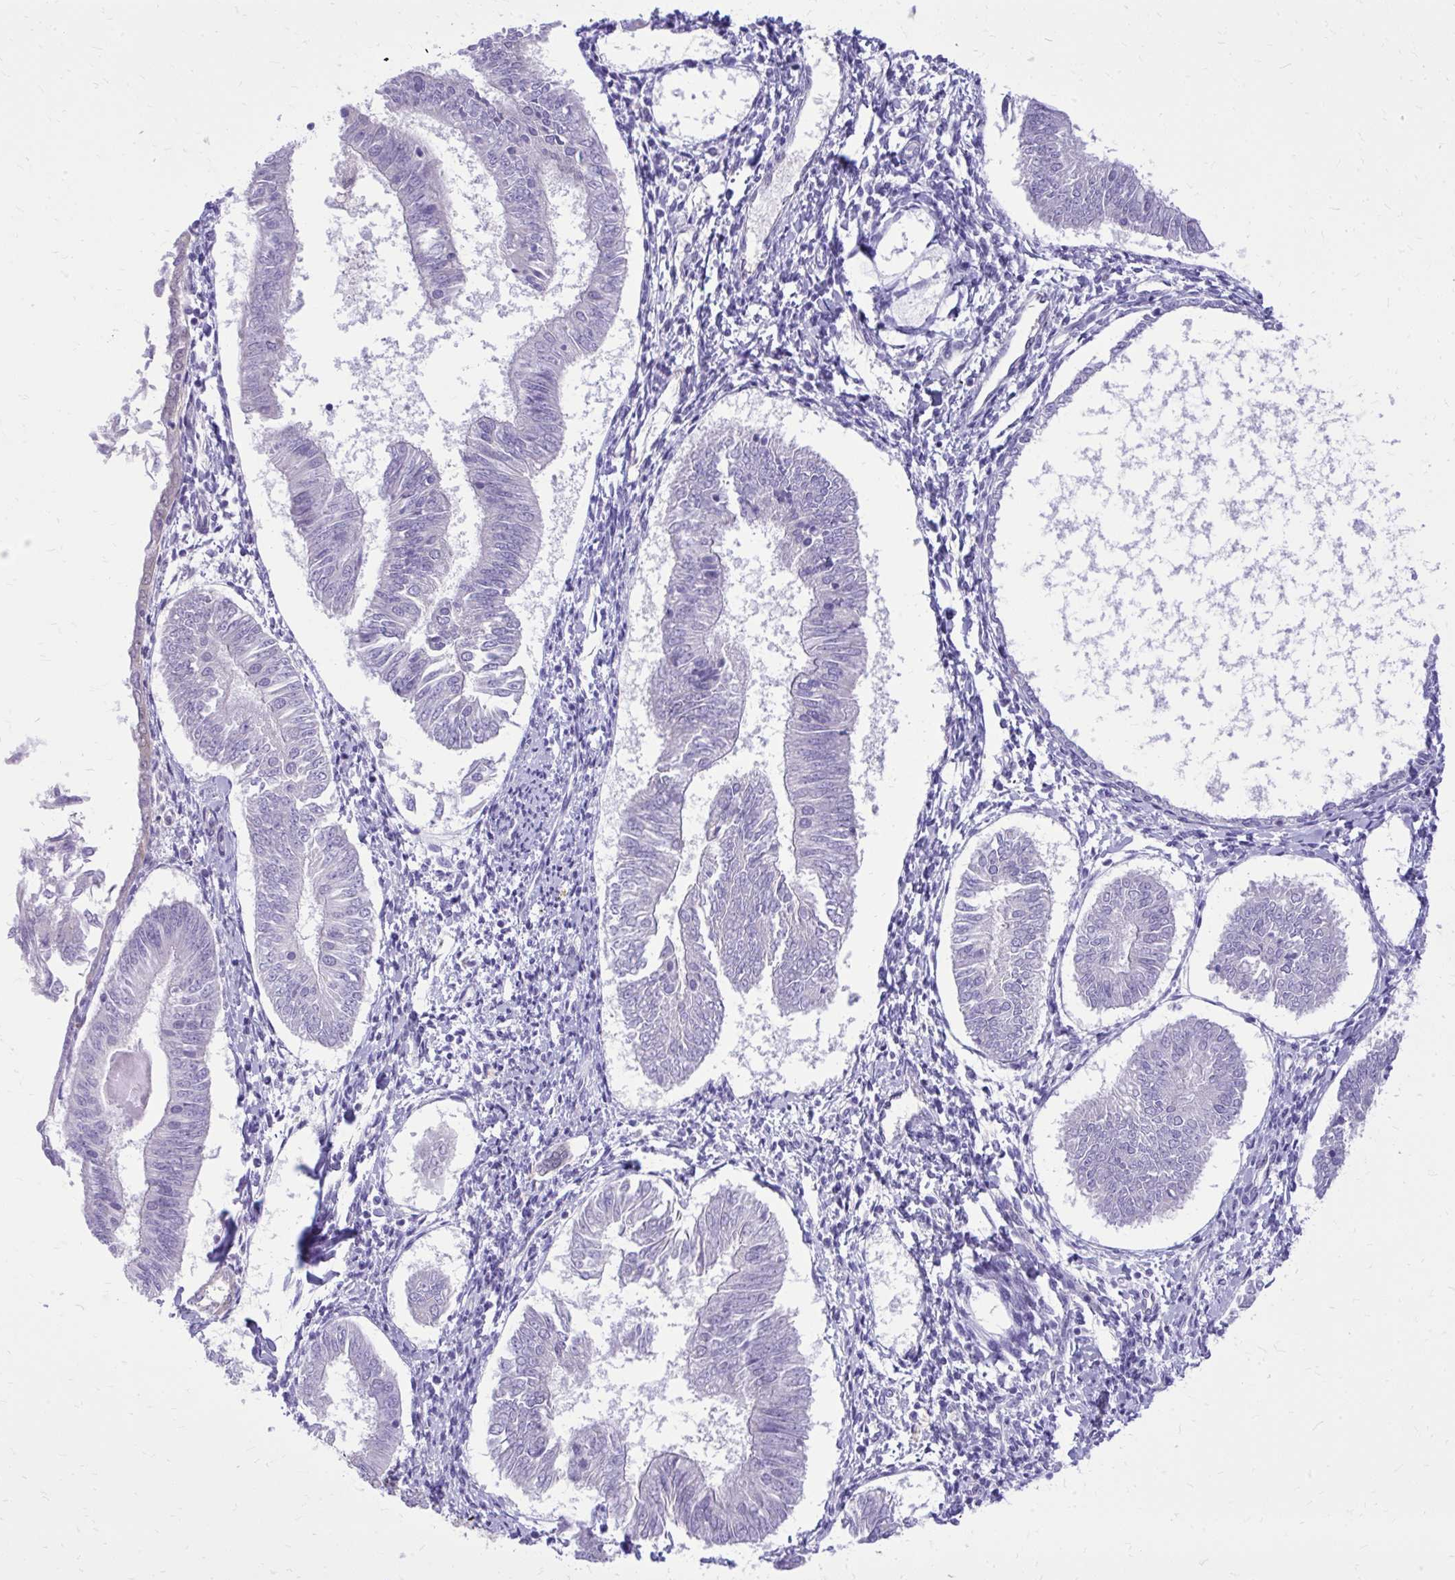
{"staining": {"intensity": "negative", "quantity": "none", "location": "none"}, "tissue": "endometrial cancer", "cell_type": "Tumor cells", "image_type": "cancer", "snomed": [{"axis": "morphology", "description": "Adenocarcinoma, NOS"}, {"axis": "topography", "description": "Endometrium"}], "caption": "DAB immunohistochemical staining of endometrial adenocarcinoma shows no significant expression in tumor cells.", "gene": "NNMT", "patient": {"sex": "female", "age": 58}}